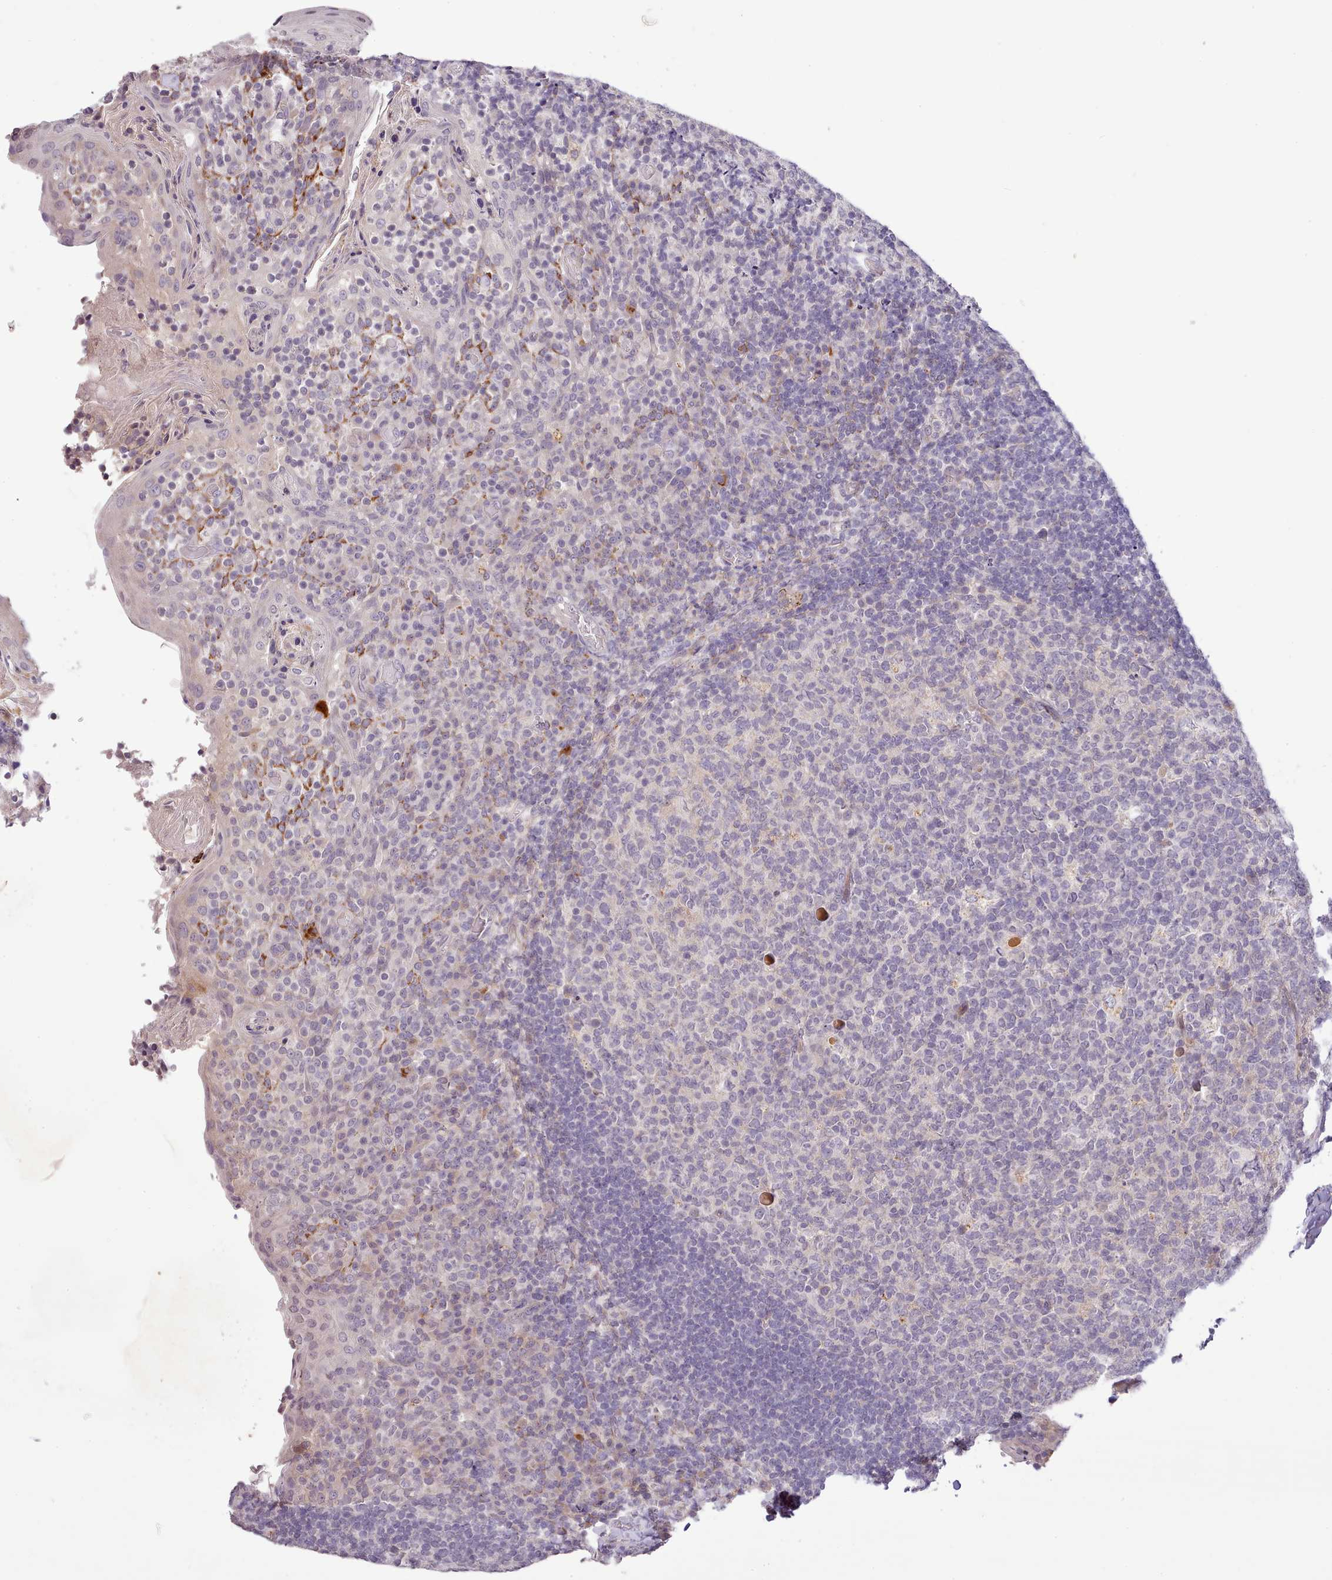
{"staining": {"intensity": "negative", "quantity": "none", "location": "none"}, "tissue": "tonsil", "cell_type": "Germinal center cells", "image_type": "normal", "snomed": [{"axis": "morphology", "description": "Normal tissue, NOS"}, {"axis": "topography", "description": "Tonsil"}], "caption": "The histopathology image shows no significant staining in germinal center cells of tonsil.", "gene": "ZNF658", "patient": {"sex": "female", "age": 10}}